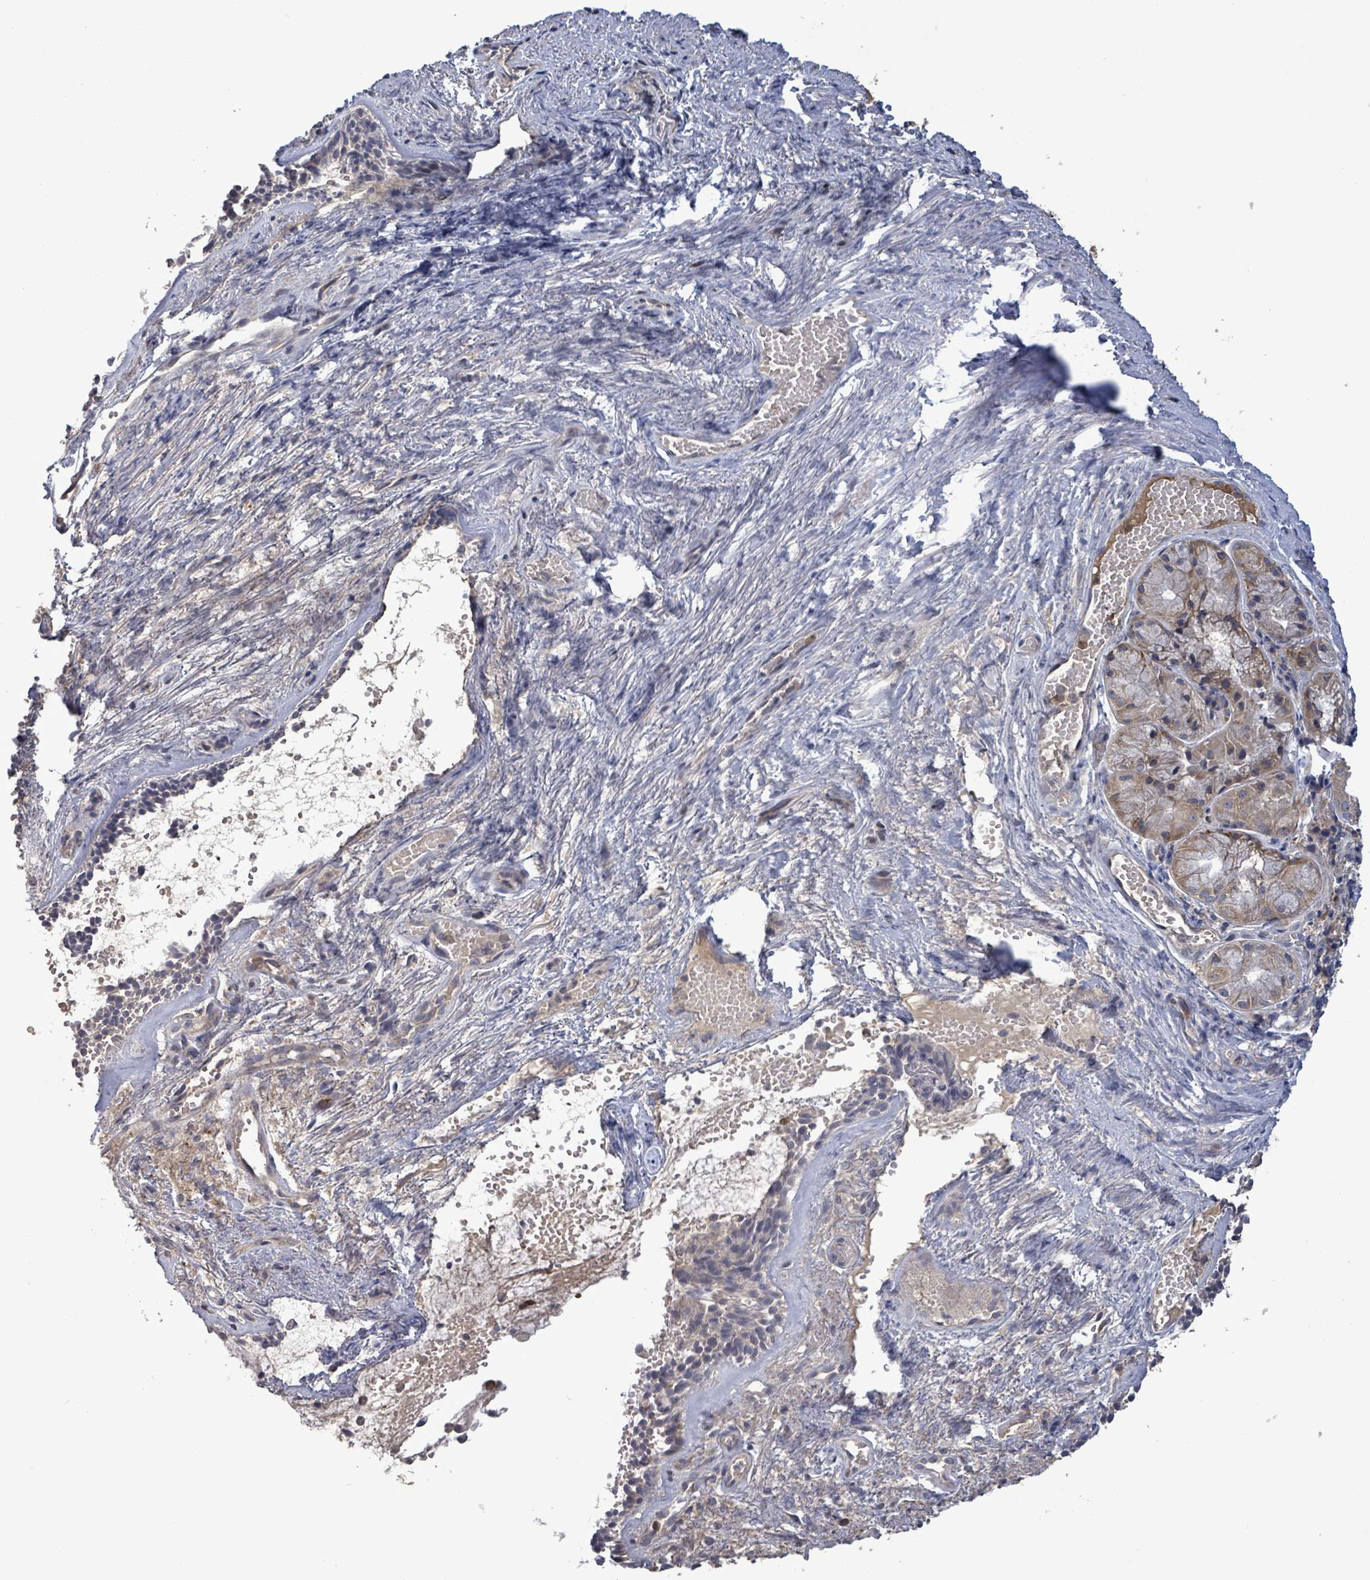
{"staining": {"intensity": "negative", "quantity": "none", "location": "none"}, "tissue": "nasopharynx", "cell_type": "Respiratory epithelial cells", "image_type": "normal", "snomed": [{"axis": "morphology", "description": "Normal tissue, NOS"}, {"axis": "topography", "description": "Cartilage tissue"}, {"axis": "topography", "description": "Nasopharynx"}, {"axis": "topography", "description": "Thyroid gland"}], "caption": "Nasopharynx stained for a protein using immunohistochemistry (IHC) reveals no positivity respiratory epithelial cells.", "gene": "SERPINE3", "patient": {"sex": "male", "age": 63}}